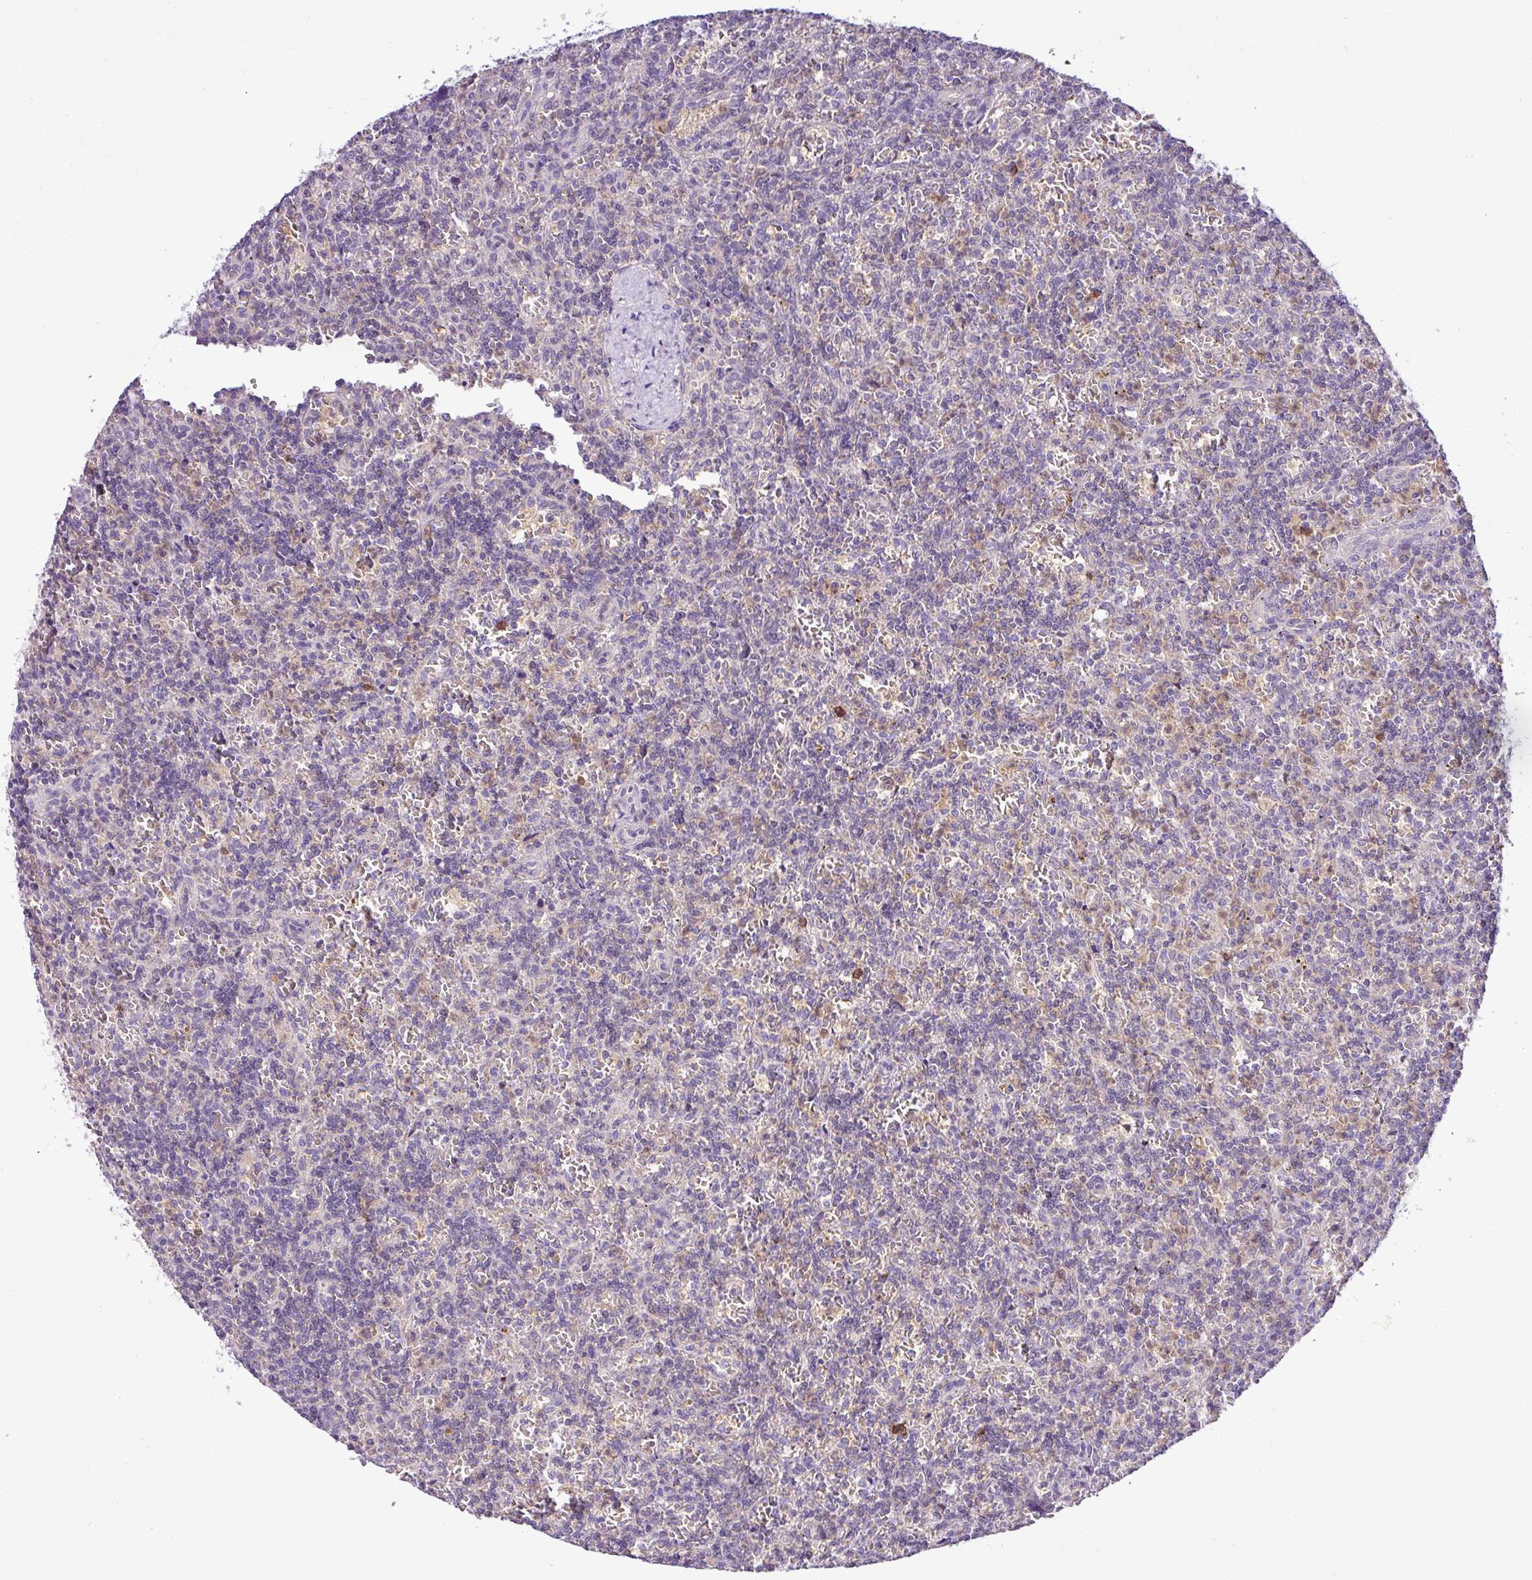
{"staining": {"intensity": "negative", "quantity": "none", "location": "none"}, "tissue": "lymphoma", "cell_type": "Tumor cells", "image_type": "cancer", "snomed": [{"axis": "morphology", "description": "Malignant lymphoma, non-Hodgkin's type, Low grade"}, {"axis": "topography", "description": "Spleen"}], "caption": "Tumor cells are negative for protein expression in human lymphoma.", "gene": "TONSL", "patient": {"sex": "male", "age": 73}}